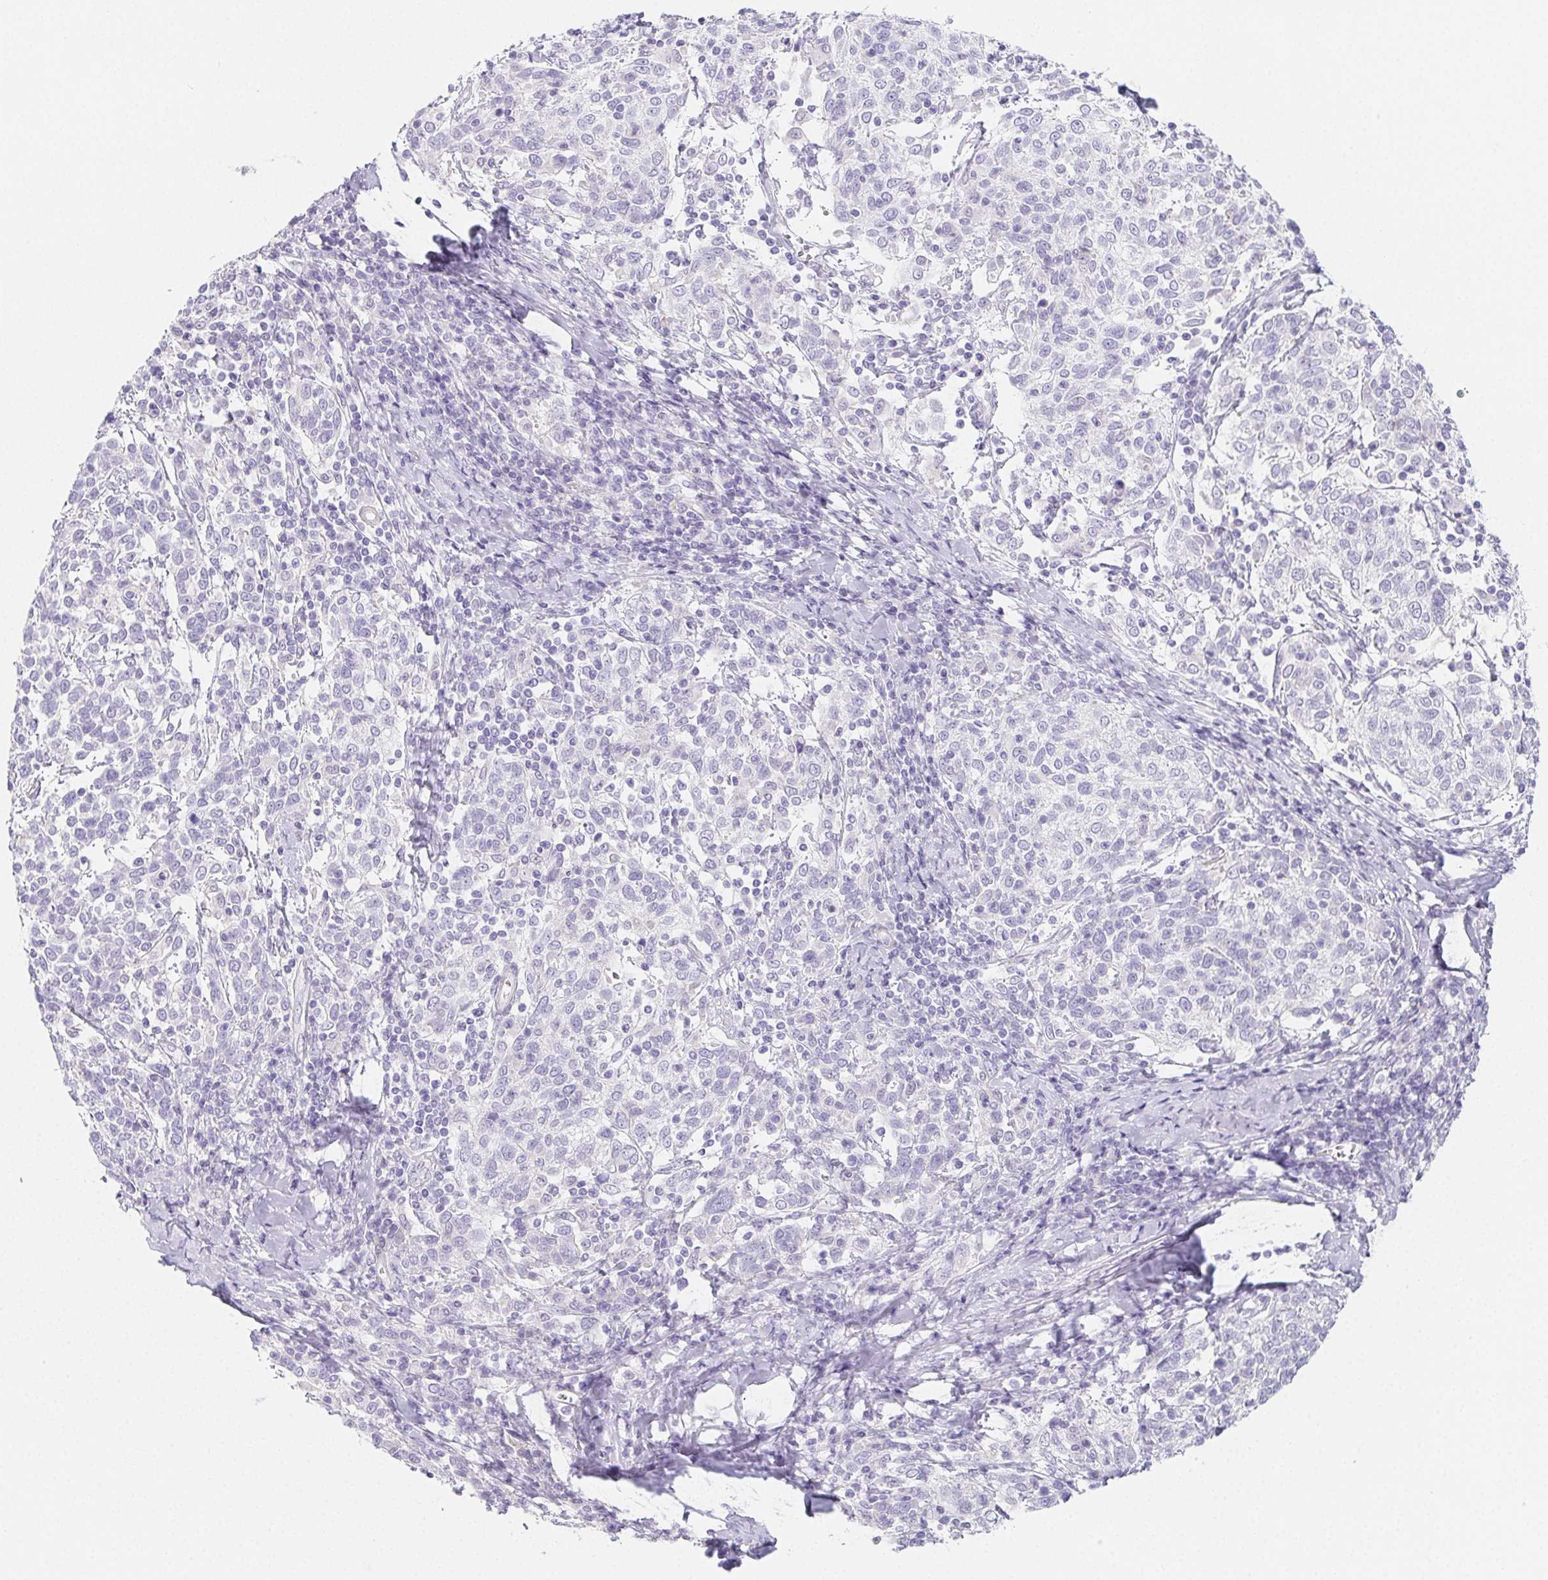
{"staining": {"intensity": "negative", "quantity": "none", "location": "none"}, "tissue": "cervical cancer", "cell_type": "Tumor cells", "image_type": "cancer", "snomed": [{"axis": "morphology", "description": "Squamous cell carcinoma, NOS"}, {"axis": "topography", "description": "Cervix"}], "caption": "The image reveals no significant positivity in tumor cells of squamous cell carcinoma (cervical).", "gene": "ZBBX", "patient": {"sex": "female", "age": 61}}